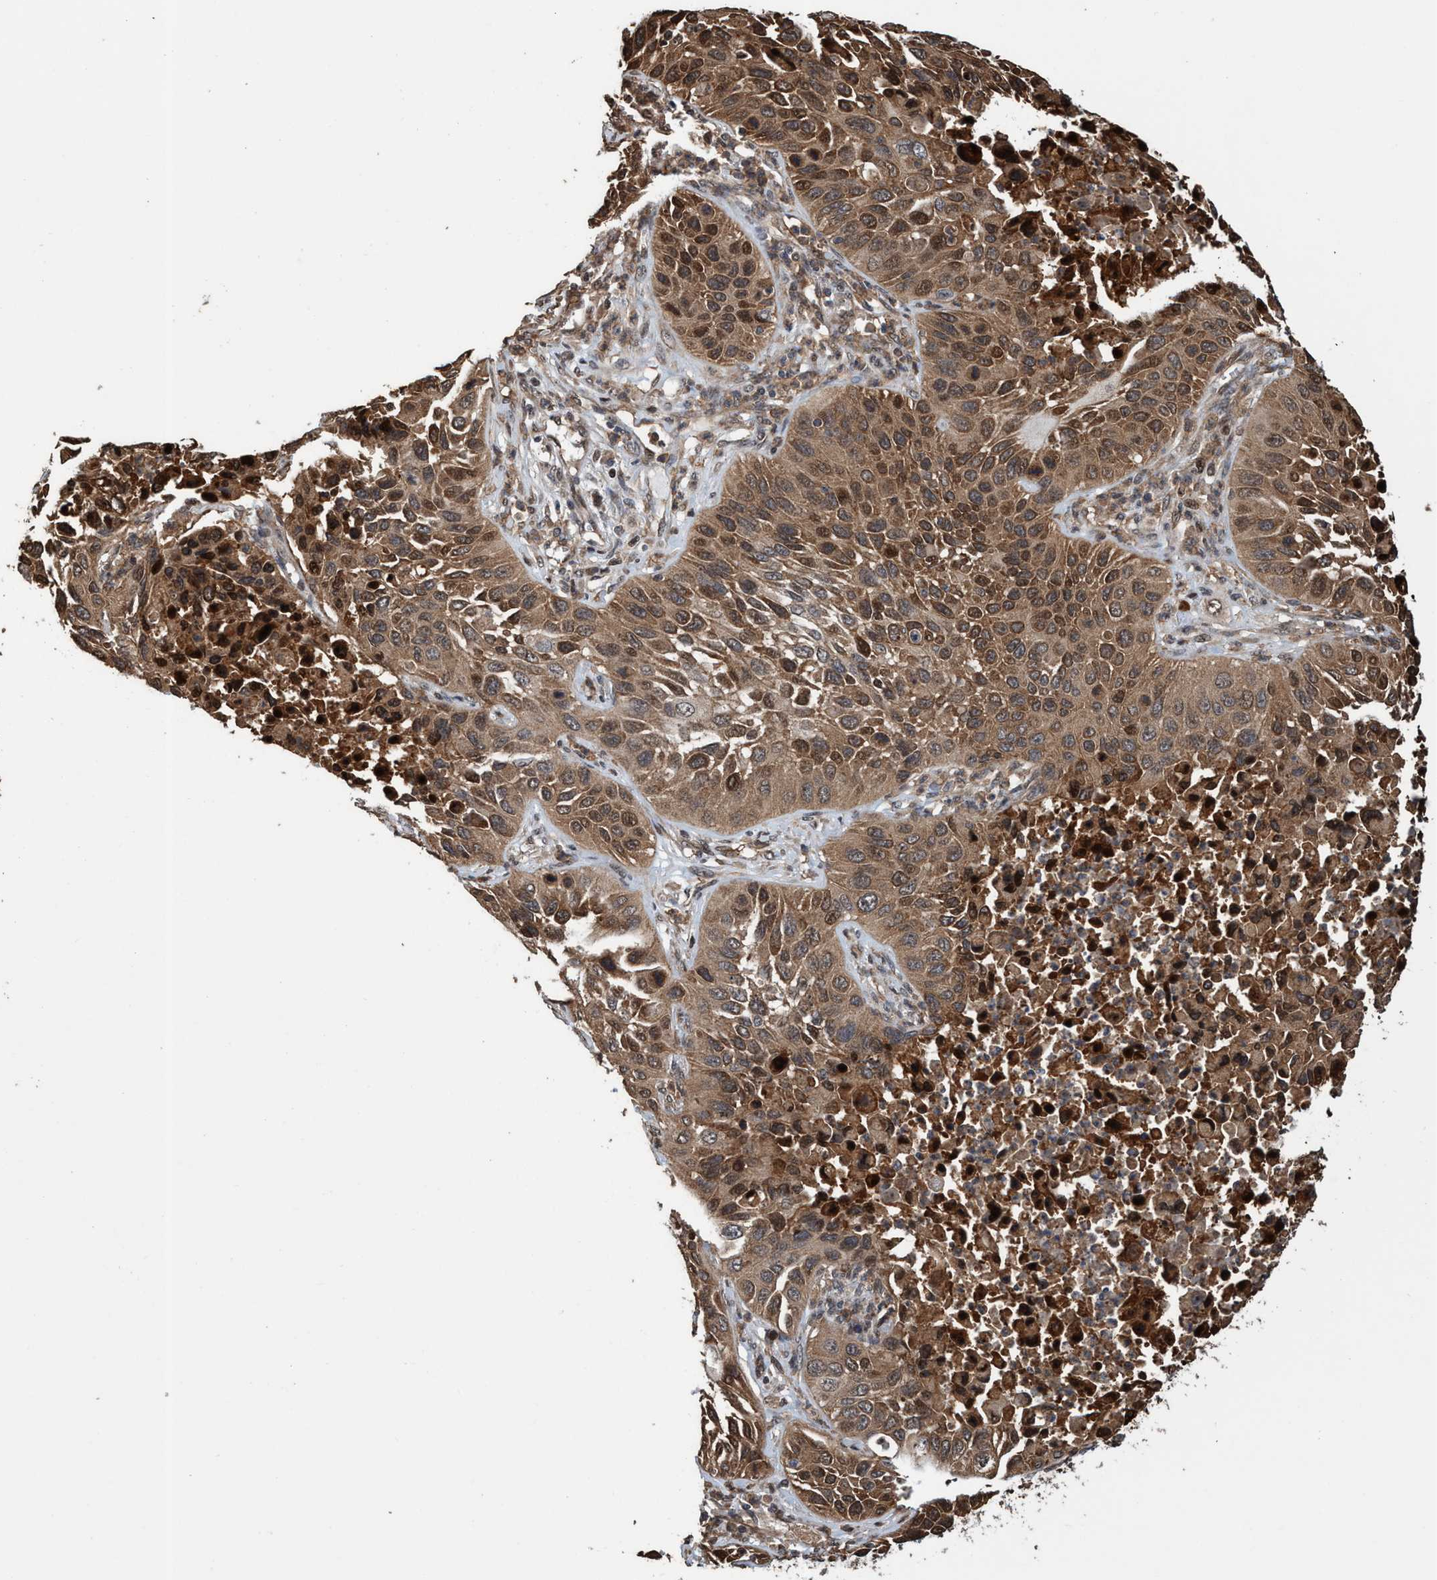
{"staining": {"intensity": "moderate", "quantity": ">75%", "location": "cytoplasmic/membranous,nuclear"}, "tissue": "lung cancer", "cell_type": "Tumor cells", "image_type": "cancer", "snomed": [{"axis": "morphology", "description": "Squamous cell carcinoma, NOS"}, {"axis": "topography", "description": "Lung"}], "caption": "Moderate cytoplasmic/membranous and nuclear protein staining is identified in about >75% of tumor cells in squamous cell carcinoma (lung). Using DAB (brown) and hematoxylin (blue) stains, captured at high magnification using brightfield microscopy.", "gene": "TRPC7", "patient": {"sex": "female", "age": 76}}